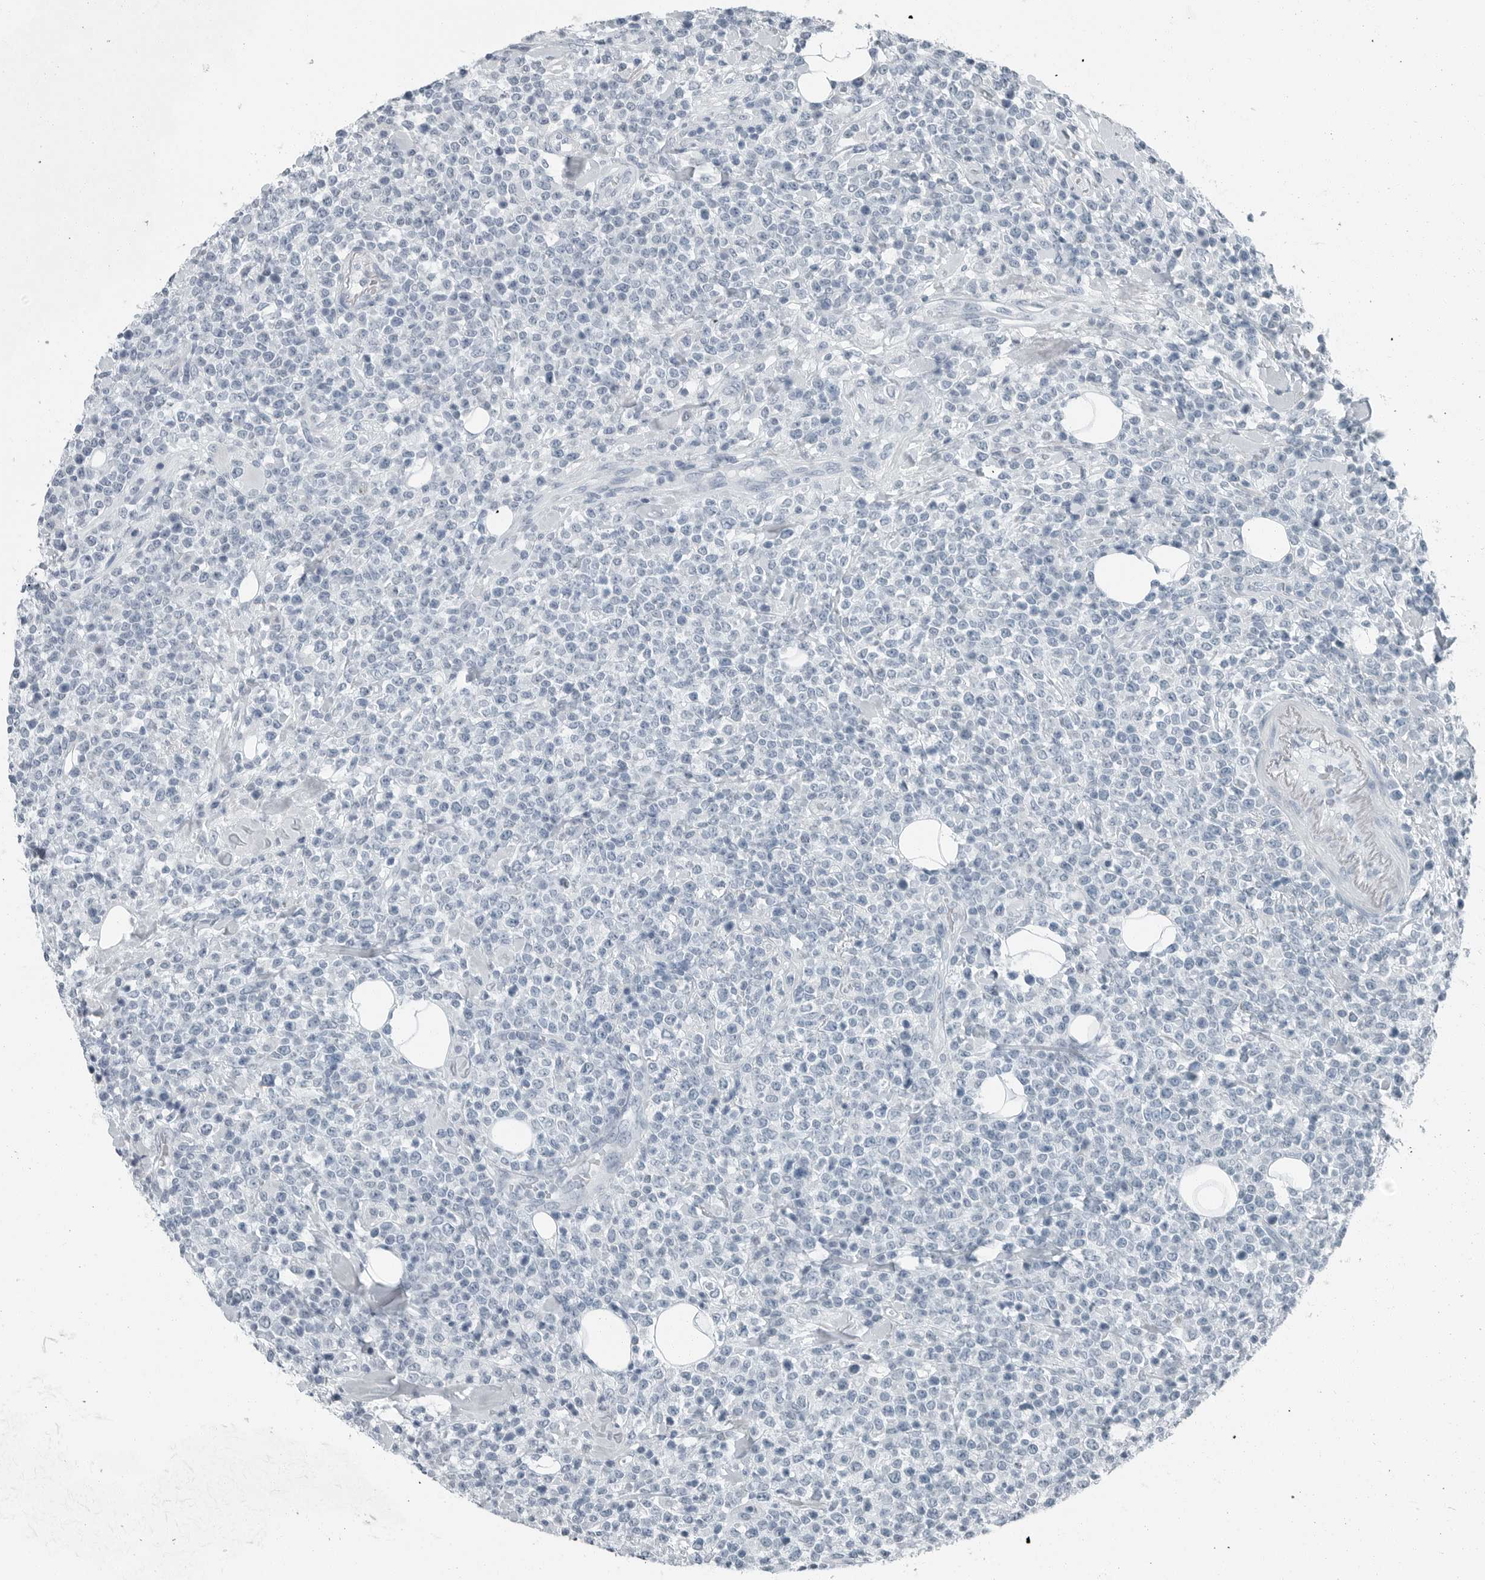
{"staining": {"intensity": "negative", "quantity": "none", "location": "none"}, "tissue": "lymphoma", "cell_type": "Tumor cells", "image_type": "cancer", "snomed": [{"axis": "morphology", "description": "Malignant lymphoma, non-Hodgkin's type, High grade"}, {"axis": "topography", "description": "Colon"}], "caption": "High magnification brightfield microscopy of high-grade malignant lymphoma, non-Hodgkin's type stained with DAB (3,3'-diaminobenzidine) (brown) and counterstained with hematoxylin (blue): tumor cells show no significant expression. The staining was performed using DAB to visualize the protein expression in brown, while the nuclei were stained in blue with hematoxylin (Magnification: 20x).", "gene": "ZPBP2", "patient": {"sex": "female", "age": 53}}